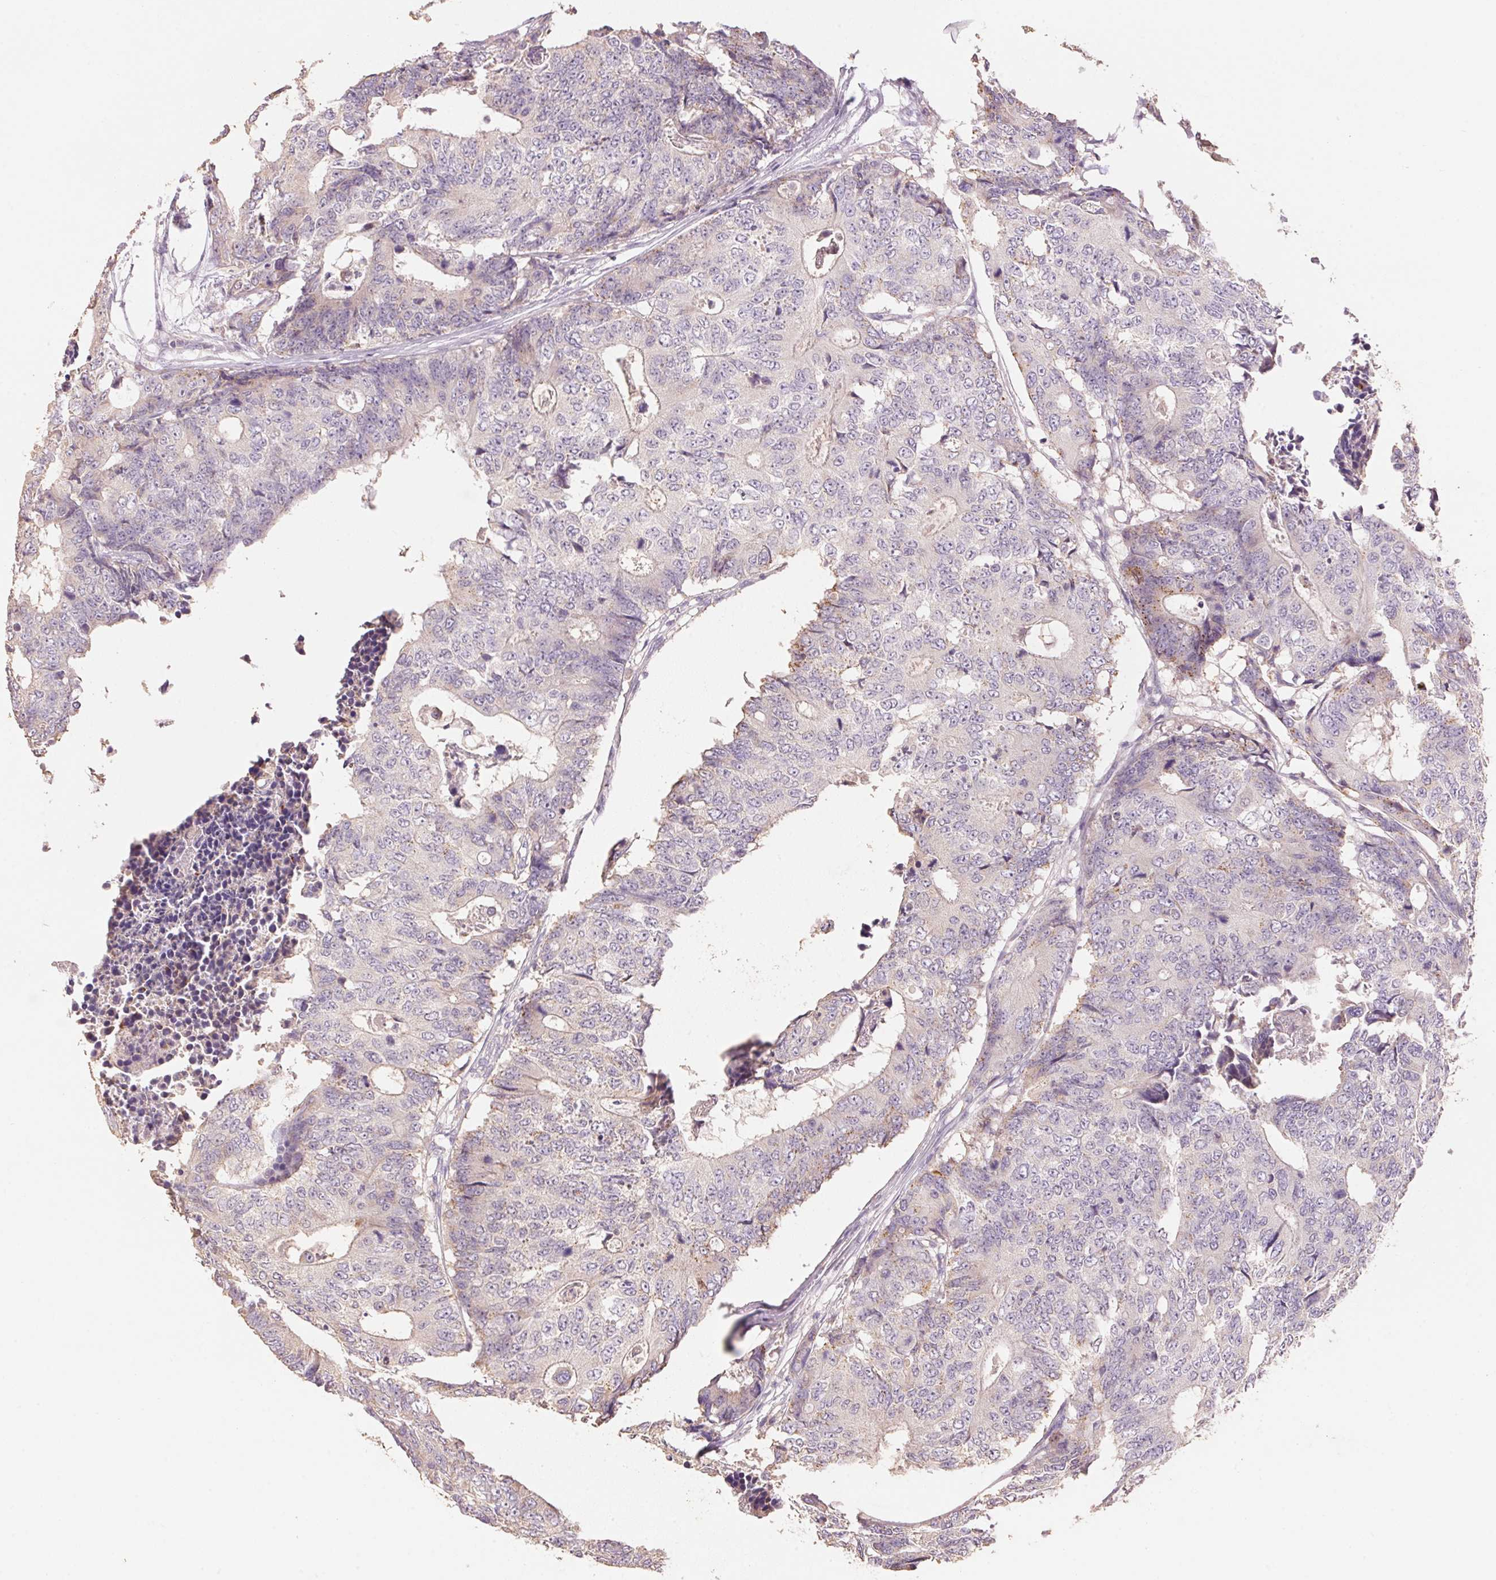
{"staining": {"intensity": "negative", "quantity": "none", "location": "none"}, "tissue": "colorectal cancer", "cell_type": "Tumor cells", "image_type": "cancer", "snomed": [{"axis": "morphology", "description": "Adenocarcinoma, NOS"}, {"axis": "topography", "description": "Colon"}], "caption": "Protein analysis of colorectal adenocarcinoma exhibits no significant positivity in tumor cells. Nuclei are stained in blue.", "gene": "LYZL6", "patient": {"sex": "female", "age": 48}}